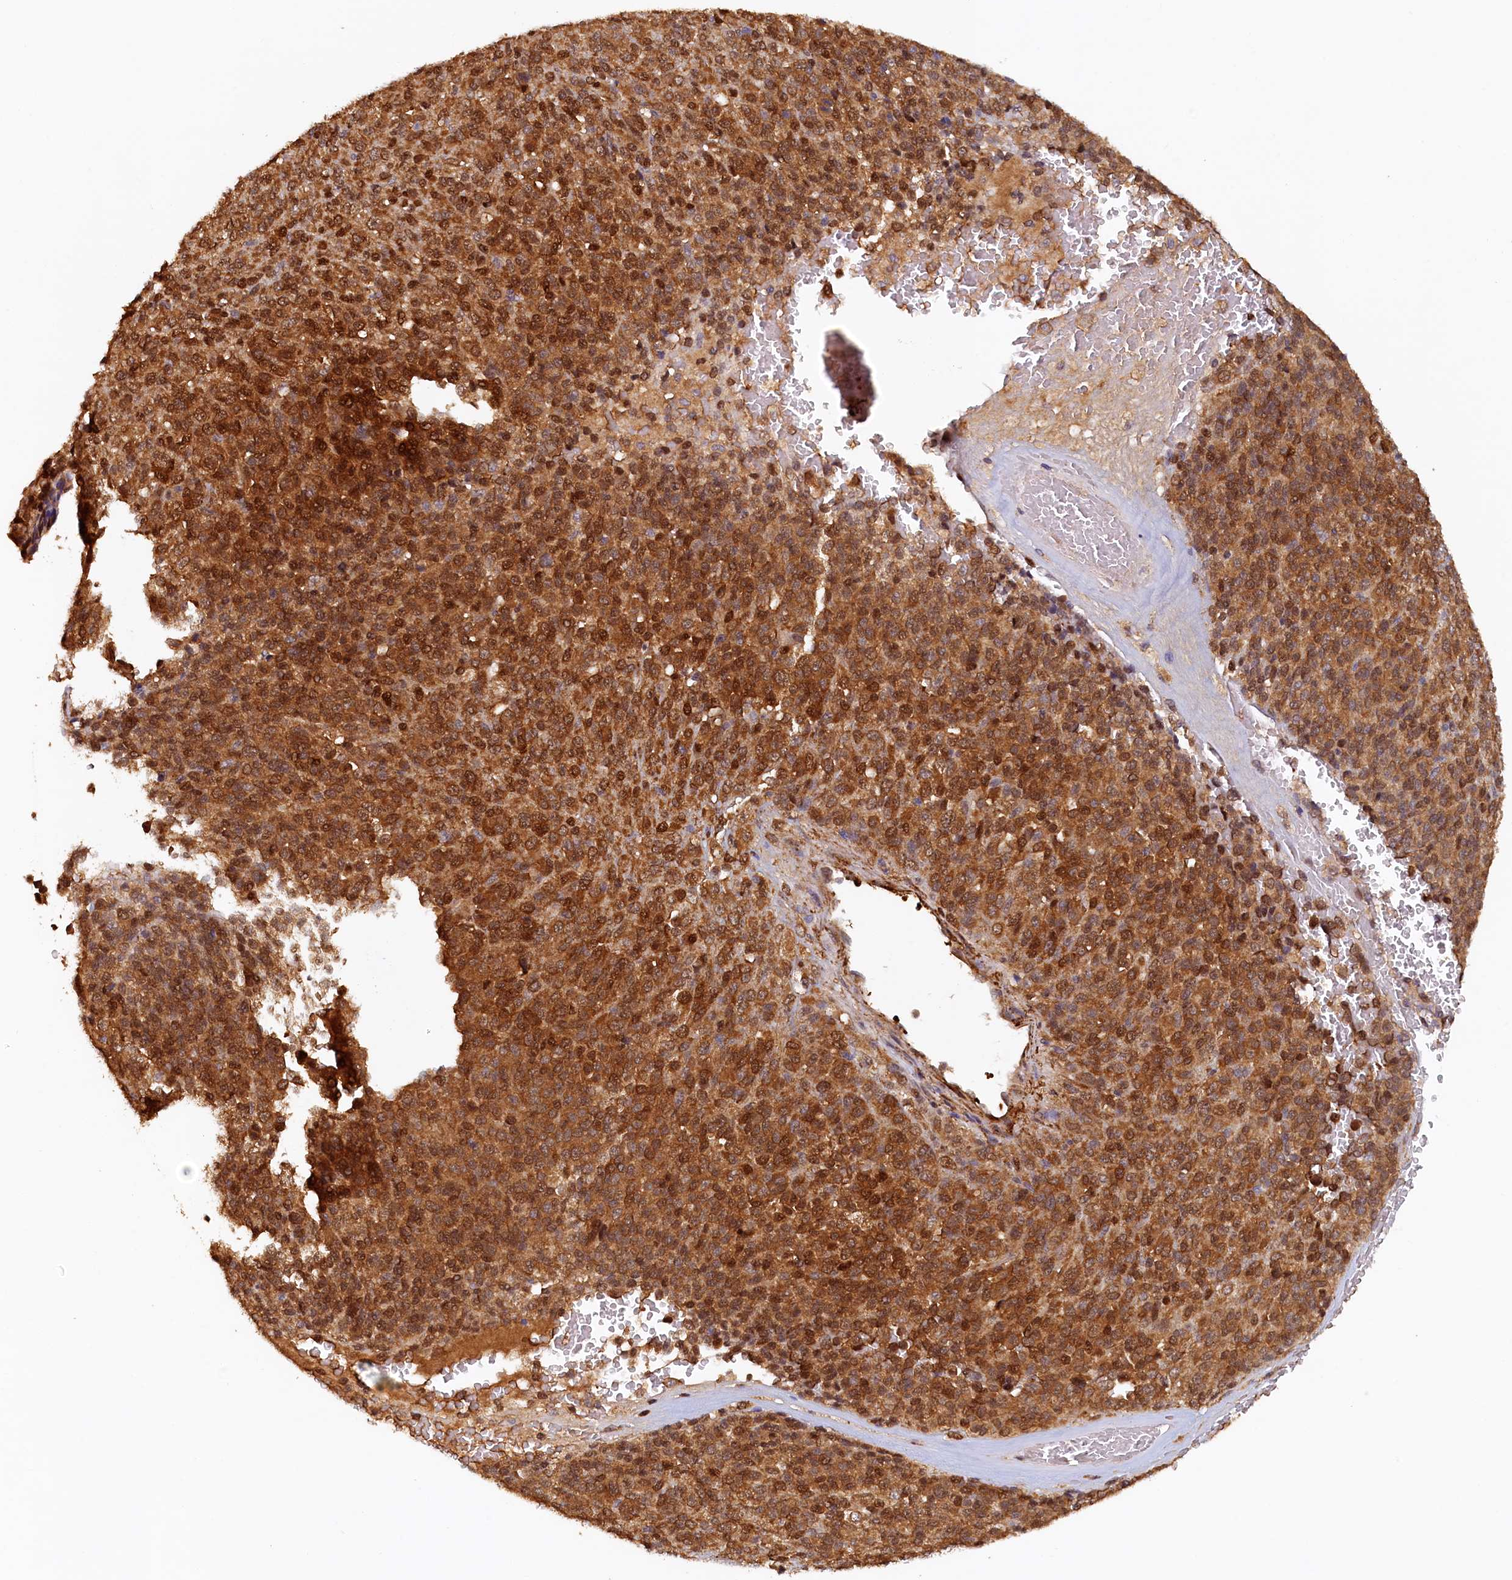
{"staining": {"intensity": "moderate", "quantity": ">75%", "location": "cytoplasmic/membranous,nuclear"}, "tissue": "melanoma", "cell_type": "Tumor cells", "image_type": "cancer", "snomed": [{"axis": "morphology", "description": "Malignant melanoma, Metastatic site"}, {"axis": "topography", "description": "Brain"}], "caption": "Protein staining of malignant melanoma (metastatic site) tissue reveals moderate cytoplasmic/membranous and nuclear positivity in approximately >75% of tumor cells.", "gene": "UBL7", "patient": {"sex": "female", "age": 56}}